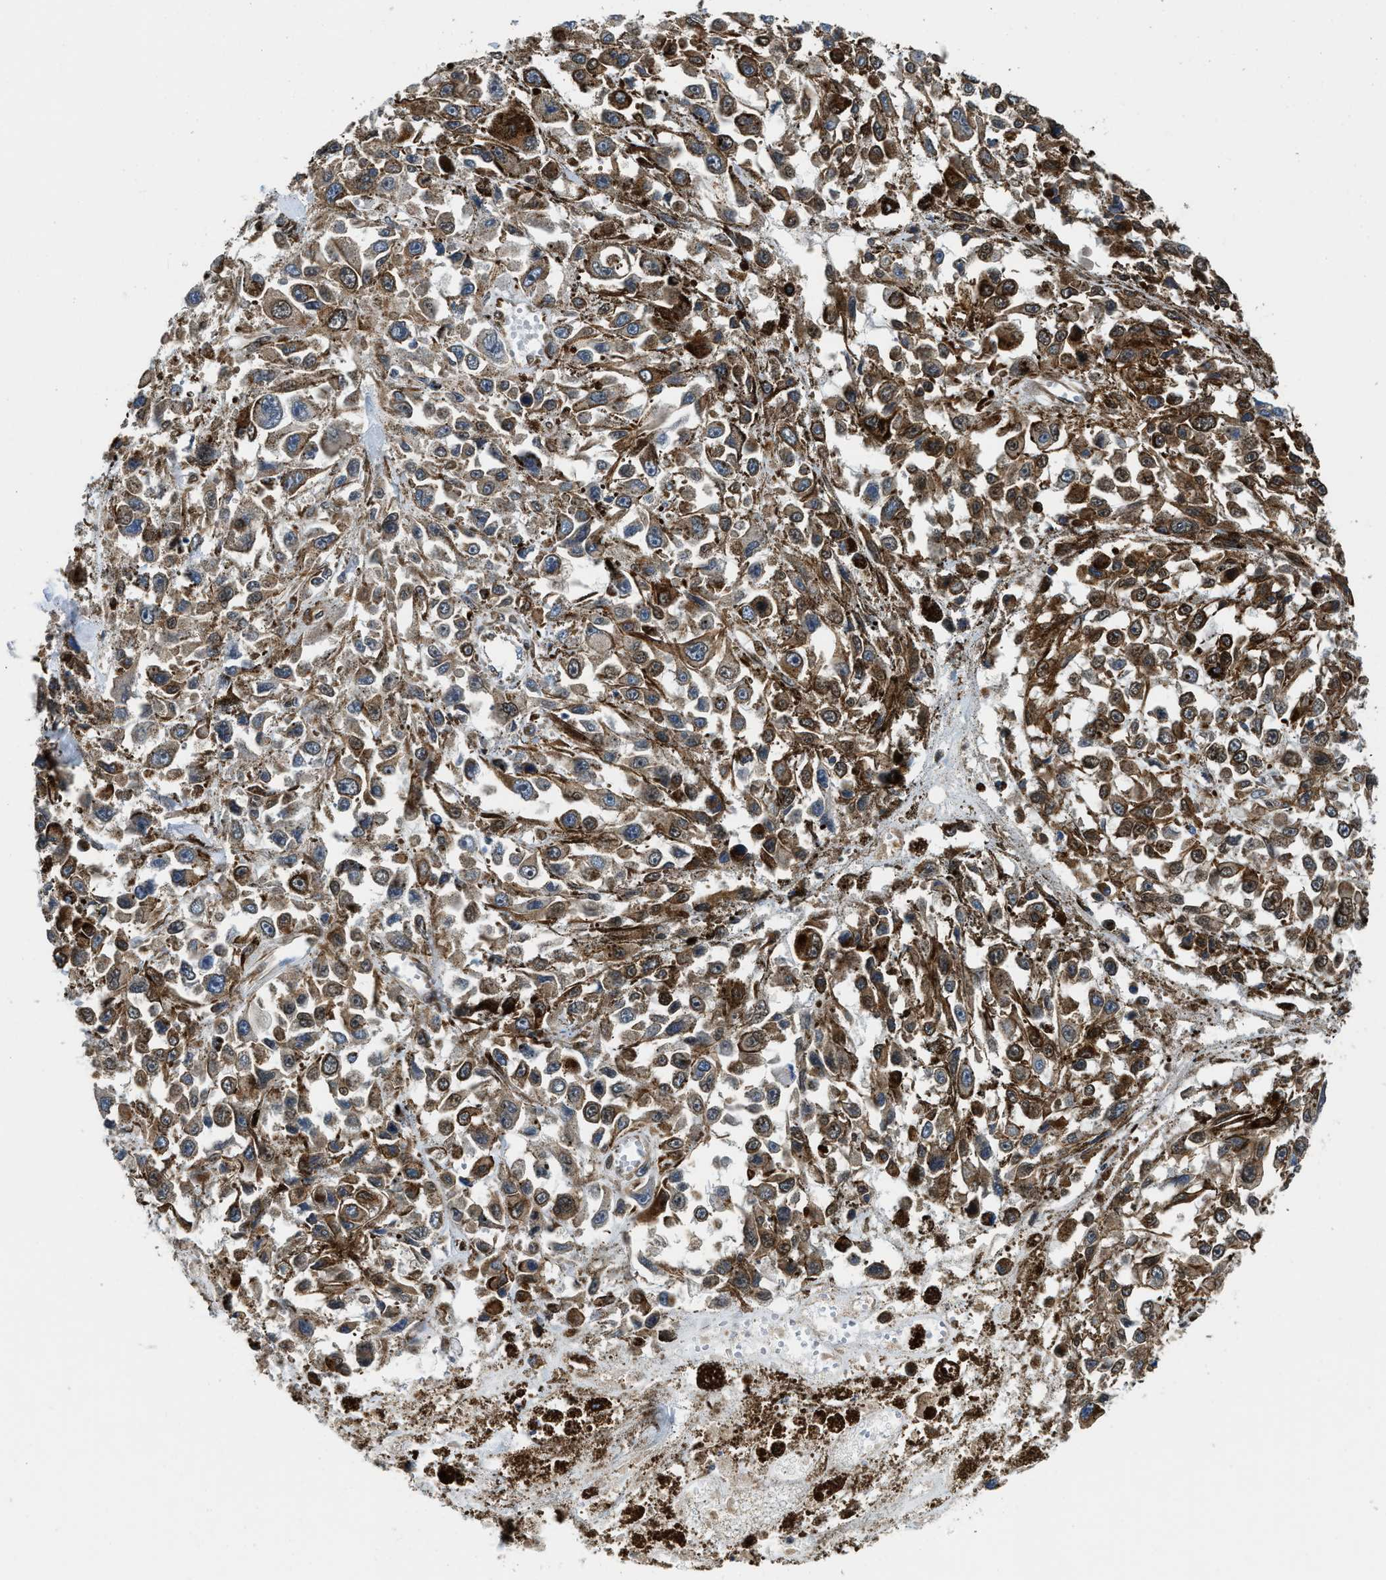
{"staining": {"intensity": "moderate", "quantity": ">75%", "location": "cytoplasmic/membranous"}, "tissue": "melanoma", "cell_type": "Tumor cells", "image_type": "cancer", "snomed": [{"axis": "morphology", "description": "Malignant melanoma, Metastatic site"}, {"axis": "topography", "description": "Lymph node"}], "caption": "The image exhibits a brown stain indicating the presence of a protein in the cytoplasmic/membranous of tumor cells in melanoma. The staining was performed using DAB, with brown indicating positive protein expression. Nuclei are stained blue with hematoxylin.", "gene": "RETREG3", "patient": {"sex": "male", "age": 59}}